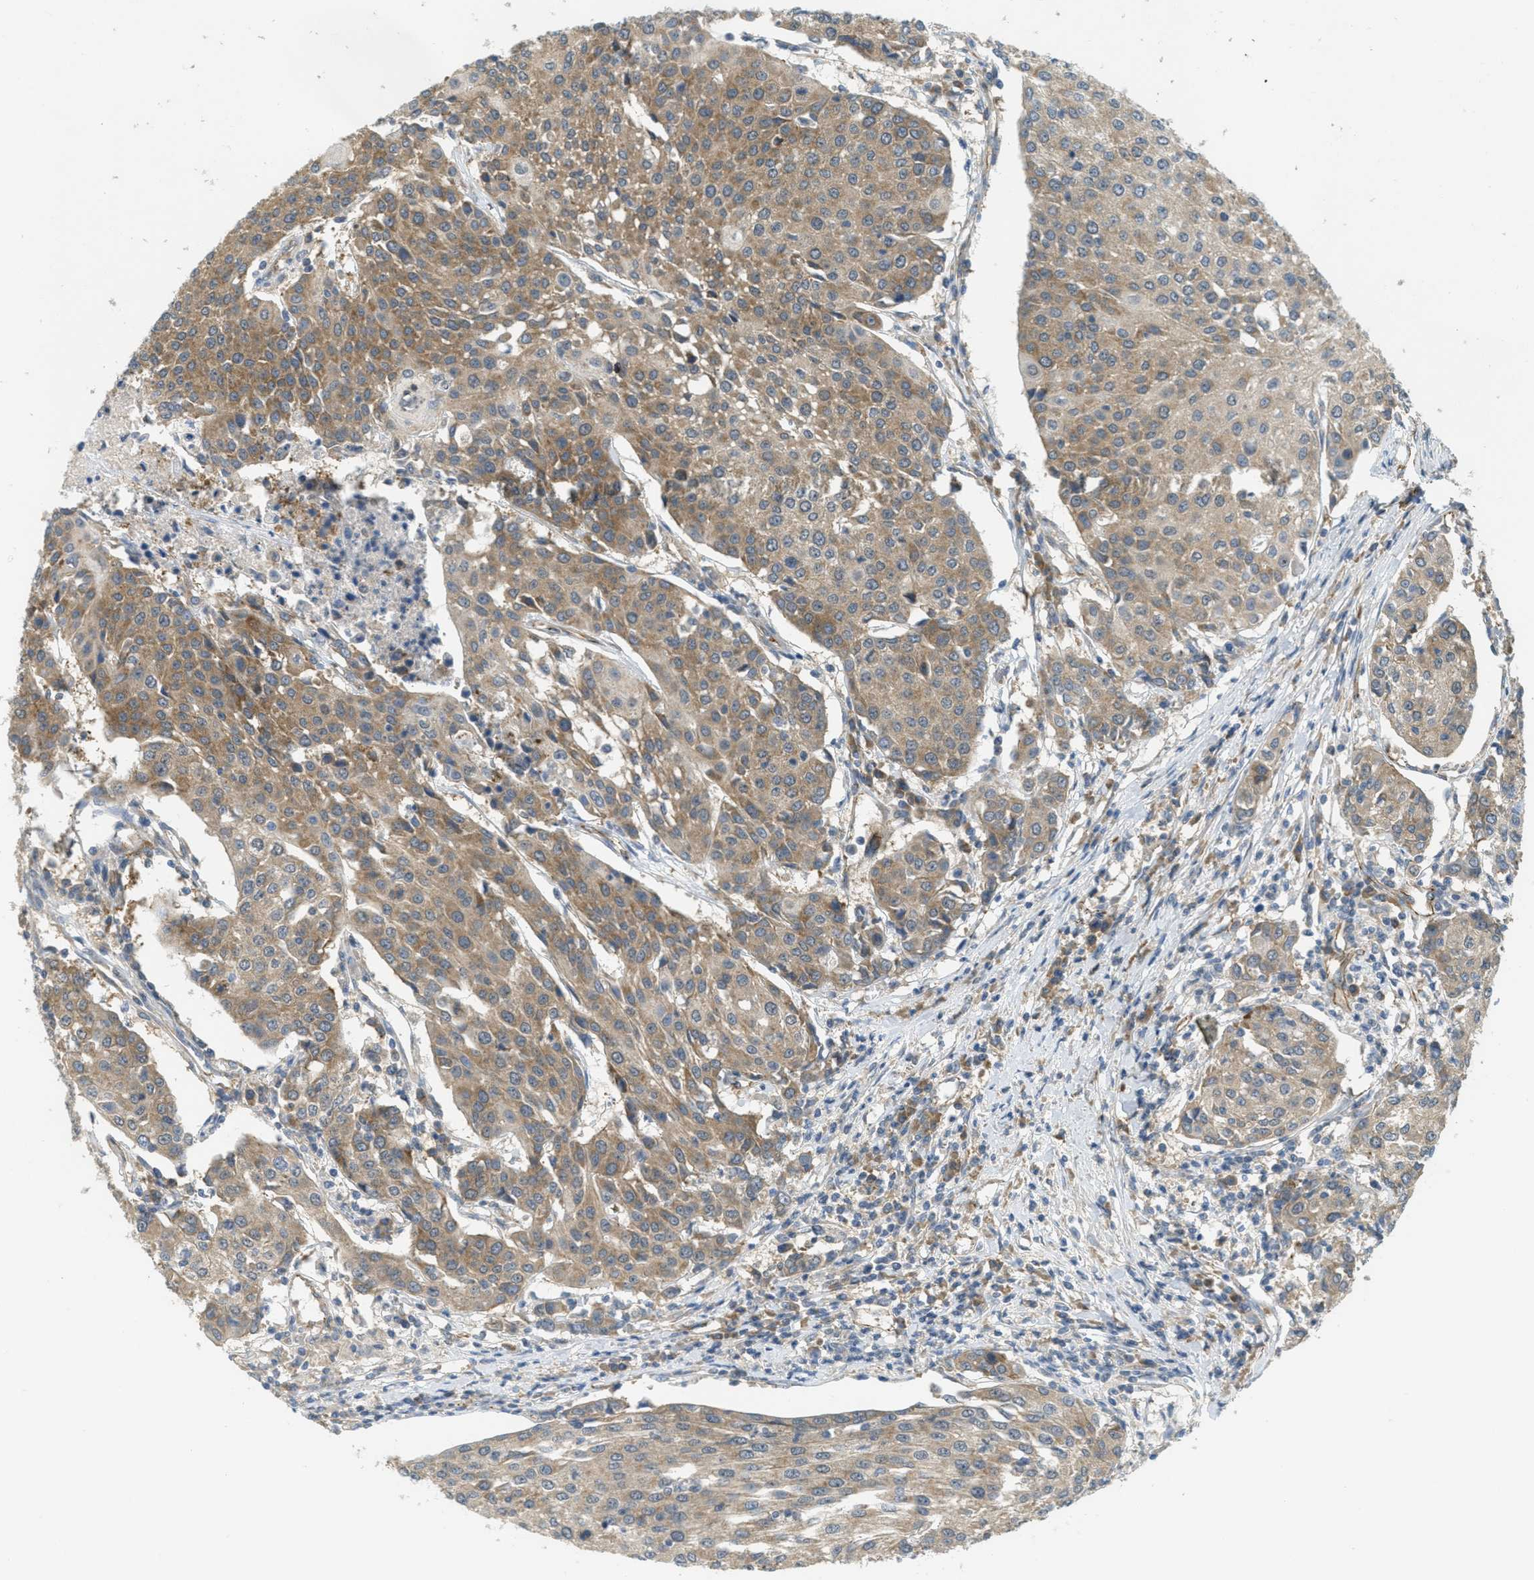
{"staining": {"intensity": "moderate", "quantity": ">75%", "location": "cytoplasmic/membranous"}, "tissue": "urothelial cancer", "cell_type": "Tumor cells", "image_type": "cancer", "snomed": [{"axis": "morphology", "description": "Urothelial carcinoma, High grade"}, {"axis": "topography", "description": "Urinary bladder"}], "caption": "An image of urothelial cancer stained for a protein demonstrates moderate cytoplasmic/membranous brown staining in tumor cells.", "gene": "JCAD", "patient": {"sex": "female", "age": 85}}